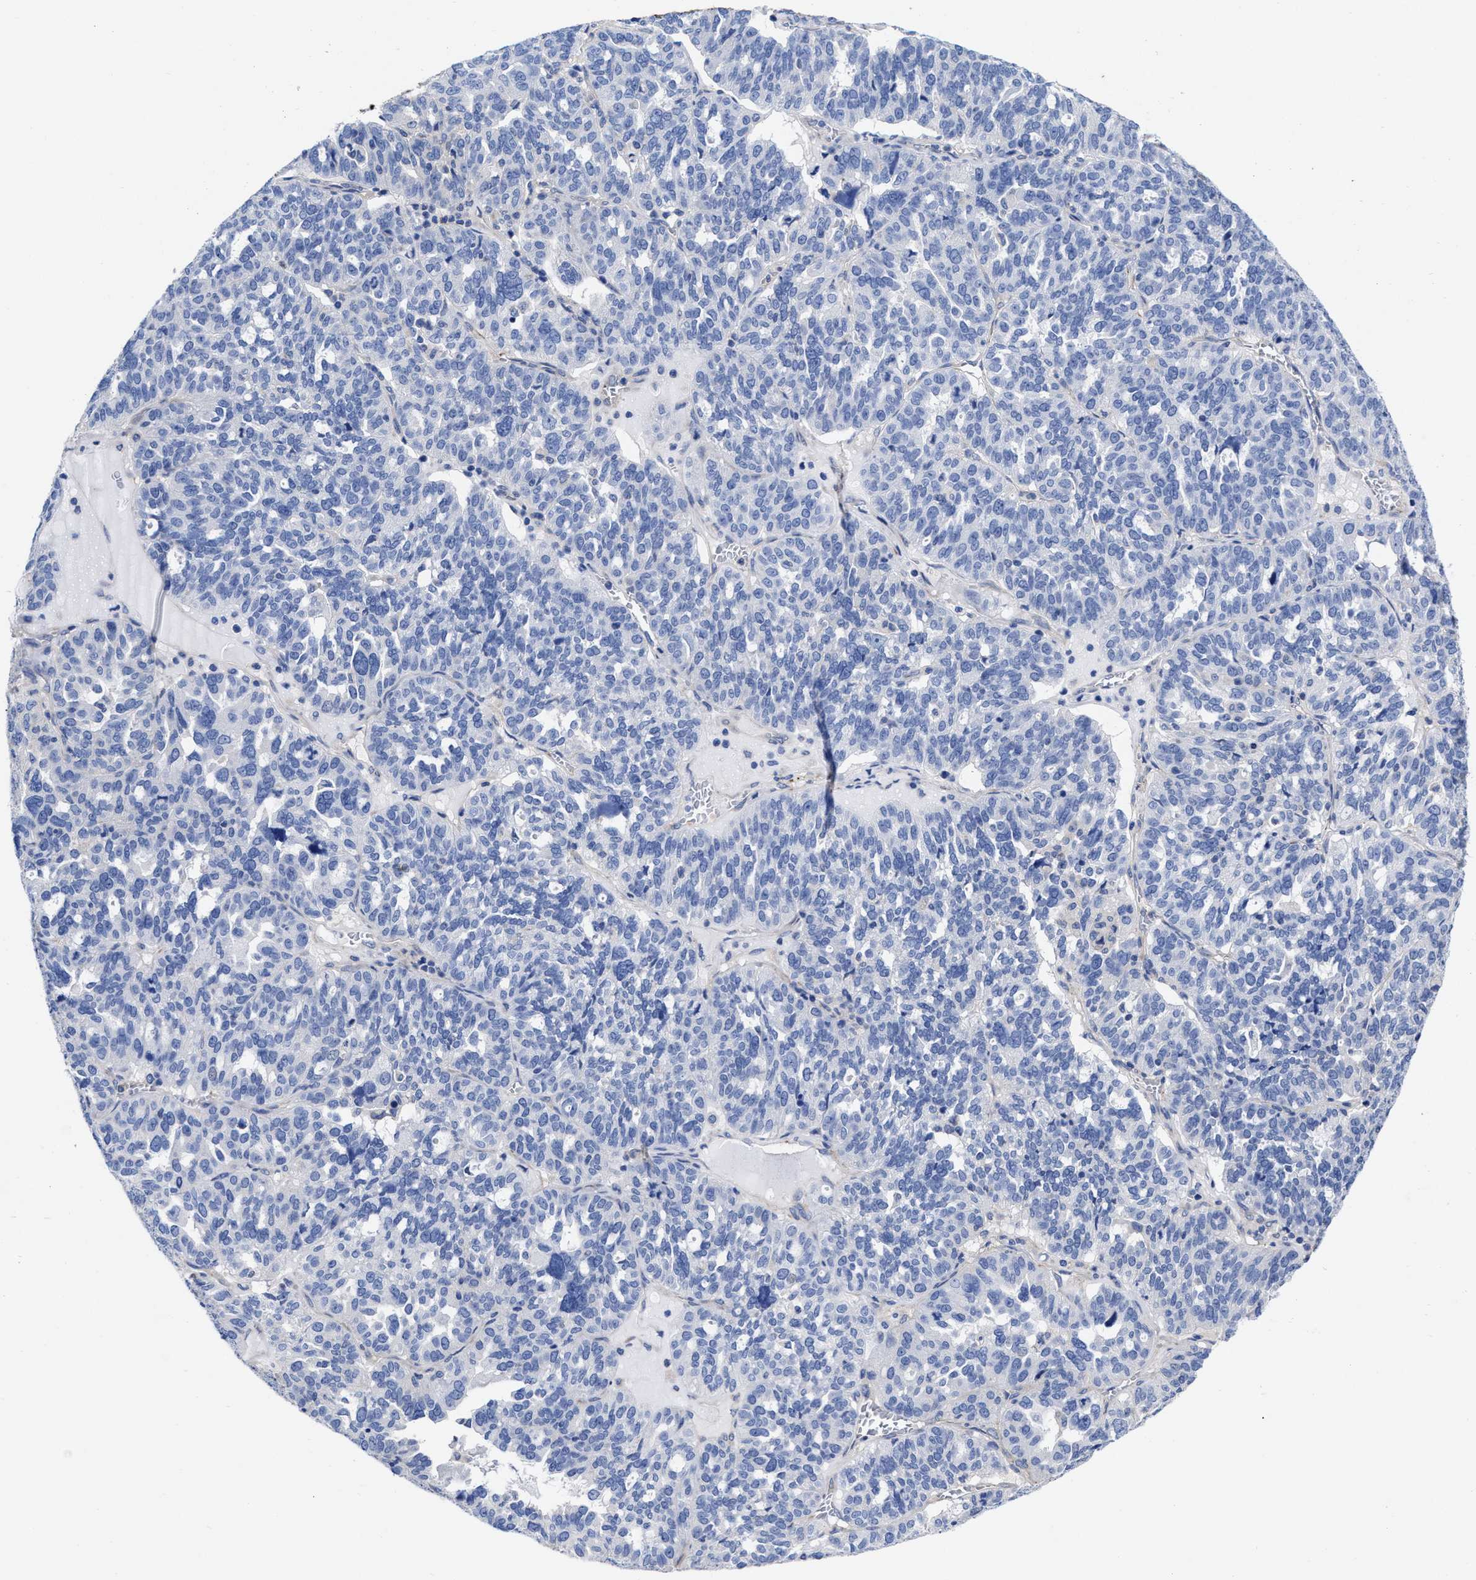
{"staining": {"intensity": "negative", "quantity": "none", "location": "none"}, "tissue": "ovarian cancer", "cell_type": "Tumor cells", "image_type": "cancer", "snomed": [{"axis": "morphology", "description": "Cystadenocarcinoma, serous, NOS"}, {"axis": "topography", "description": "Ovary"}], "caption": "The photomicrograph exhibits no significant expression in tumor cells of ovarian cancer (serous cystadenocarcinoma).", "gene": "IRAG2", "patient": {"sex": "female", "age": 59}}